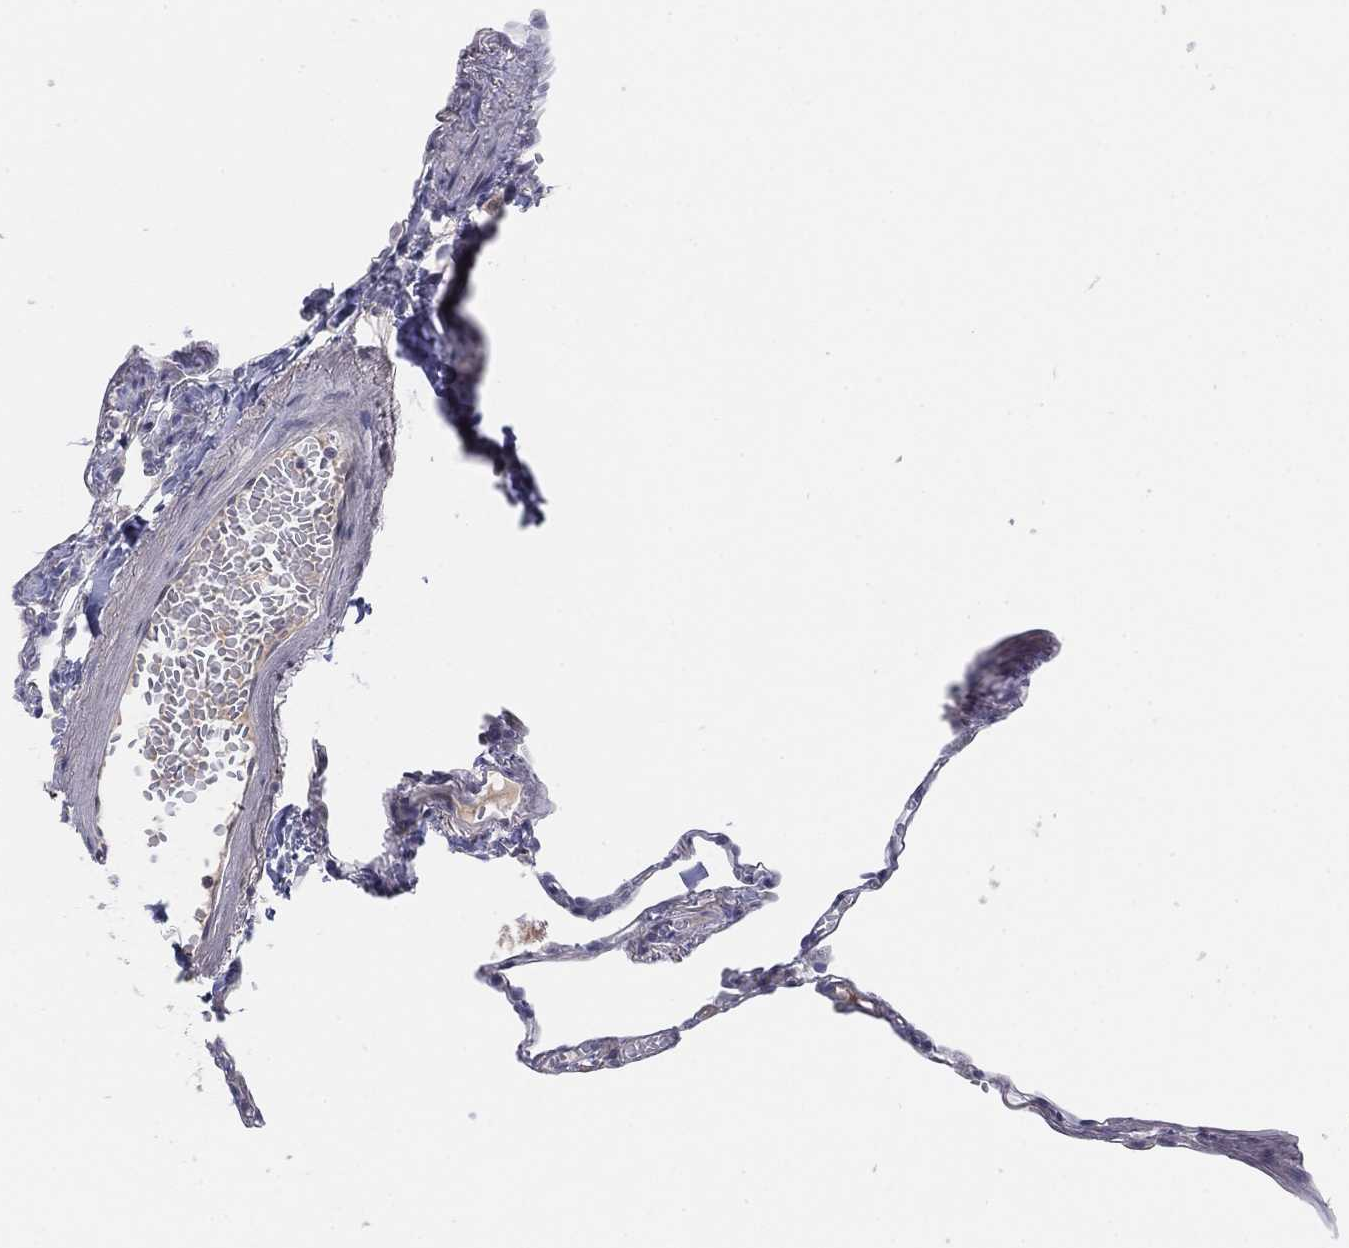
{"staining": {"intensity": "negative", "quantity": "none", "location": "none"}, "tissue": "lung", "cell_type": "Alveolar cells", "image_type": "normal", "snomed": [{"axis": "morphology", "description": "Normal tissue, NOS"}, {"axis": "topography", "description": "Lung"}], "caption": "This is an immunohistochemistry (IHC) image of benign lung. There is no positivity in alveolar cells.", "gene": "AMN1", "patient": {"sex": "male", "age": 78}}